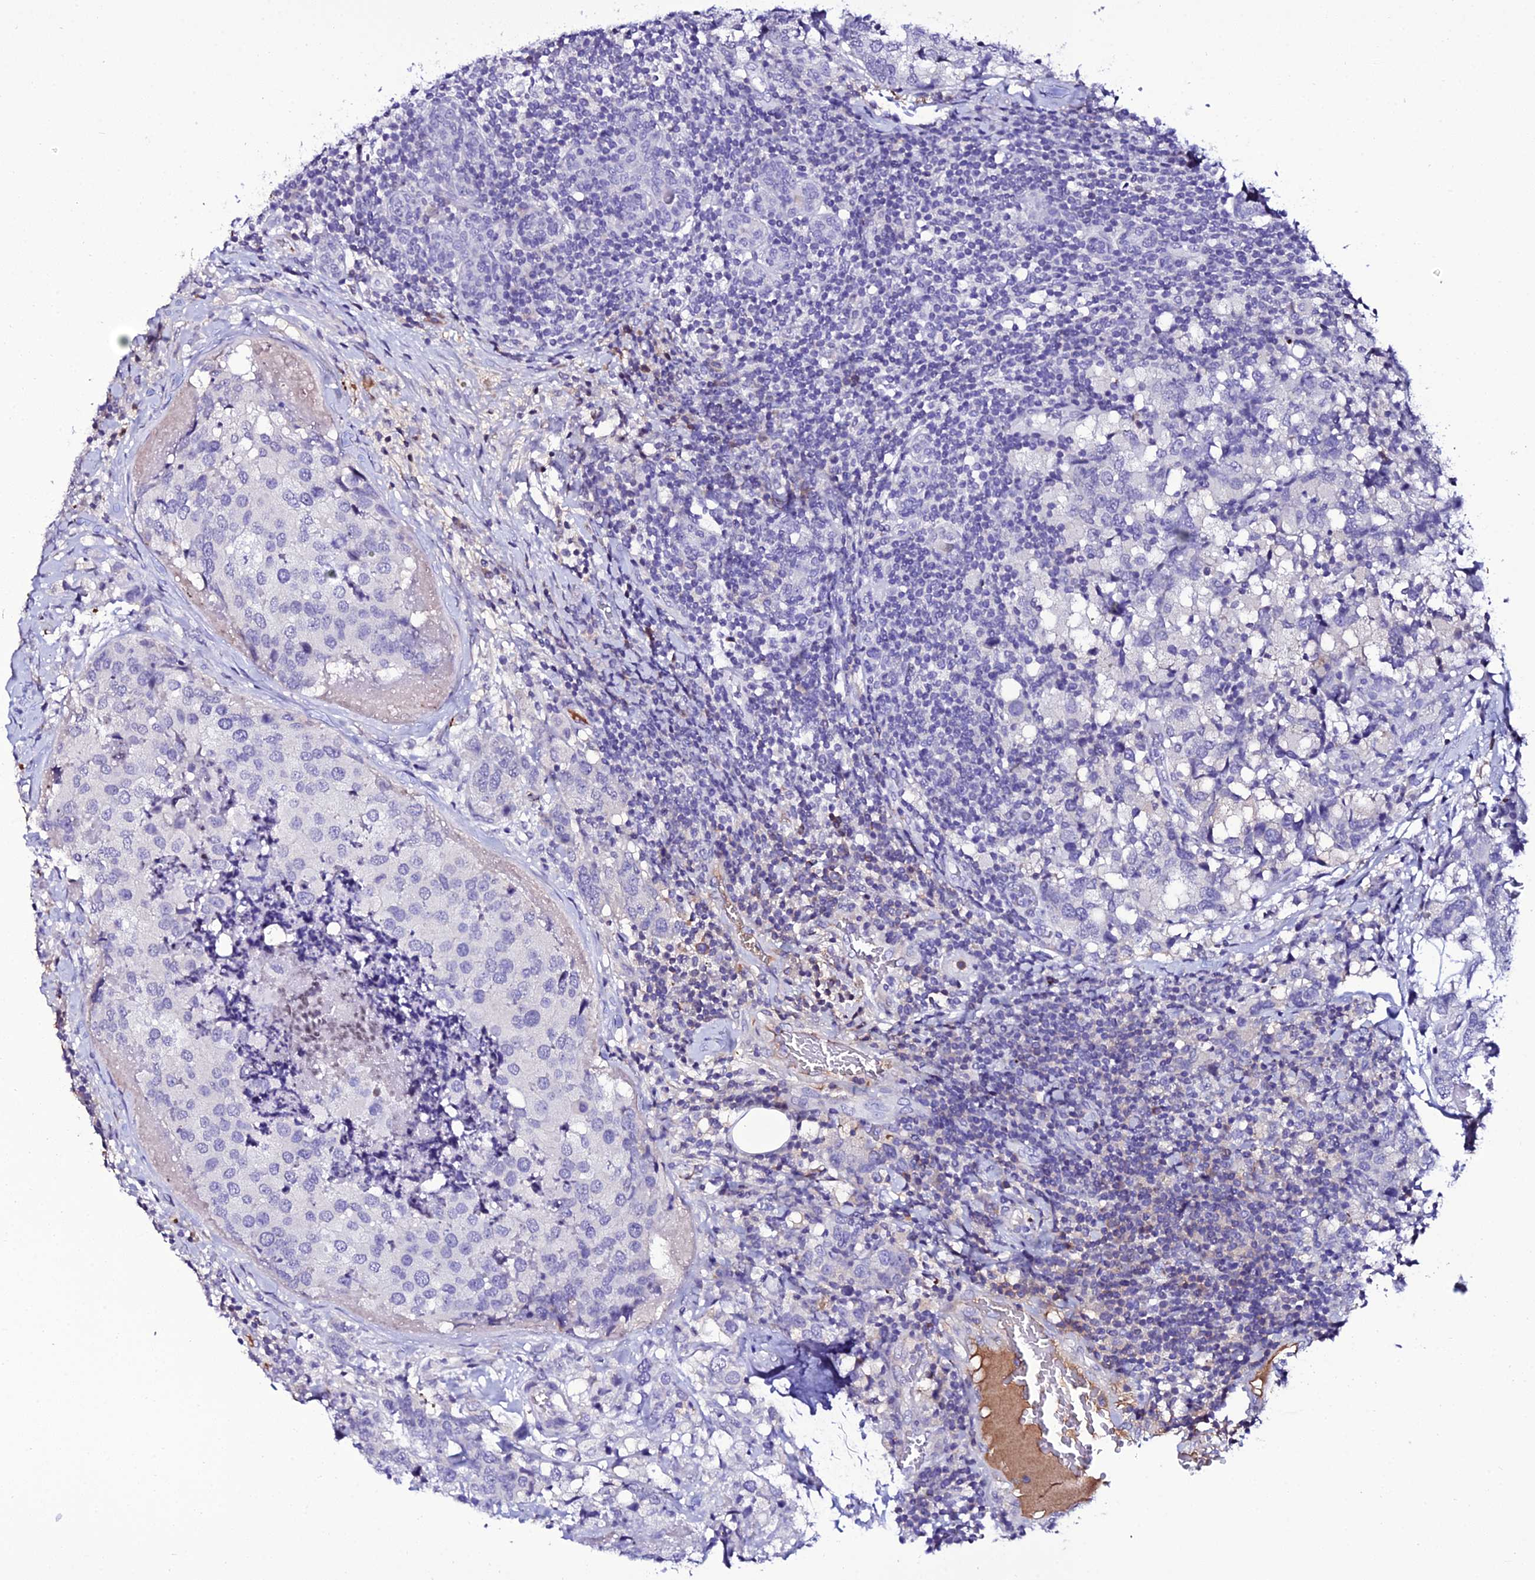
{"staining": {"intensity": "negative", "quantity": "none", "location": "none"}, "tissue": "breast cancer", "cell_type": "Tumor cells", "image_type": "cancer", "snomed": [{"axis": "morphology", "description": "Lobular carcinoma"}, {"axis": "topography", "description": "Breast"}], "caption": "Tumor cells are negative for brown protein staining in breast cancer (lobular carcinoma).", "gene": "DEFB132", "patient": {"sex": "female", "age": 59}}